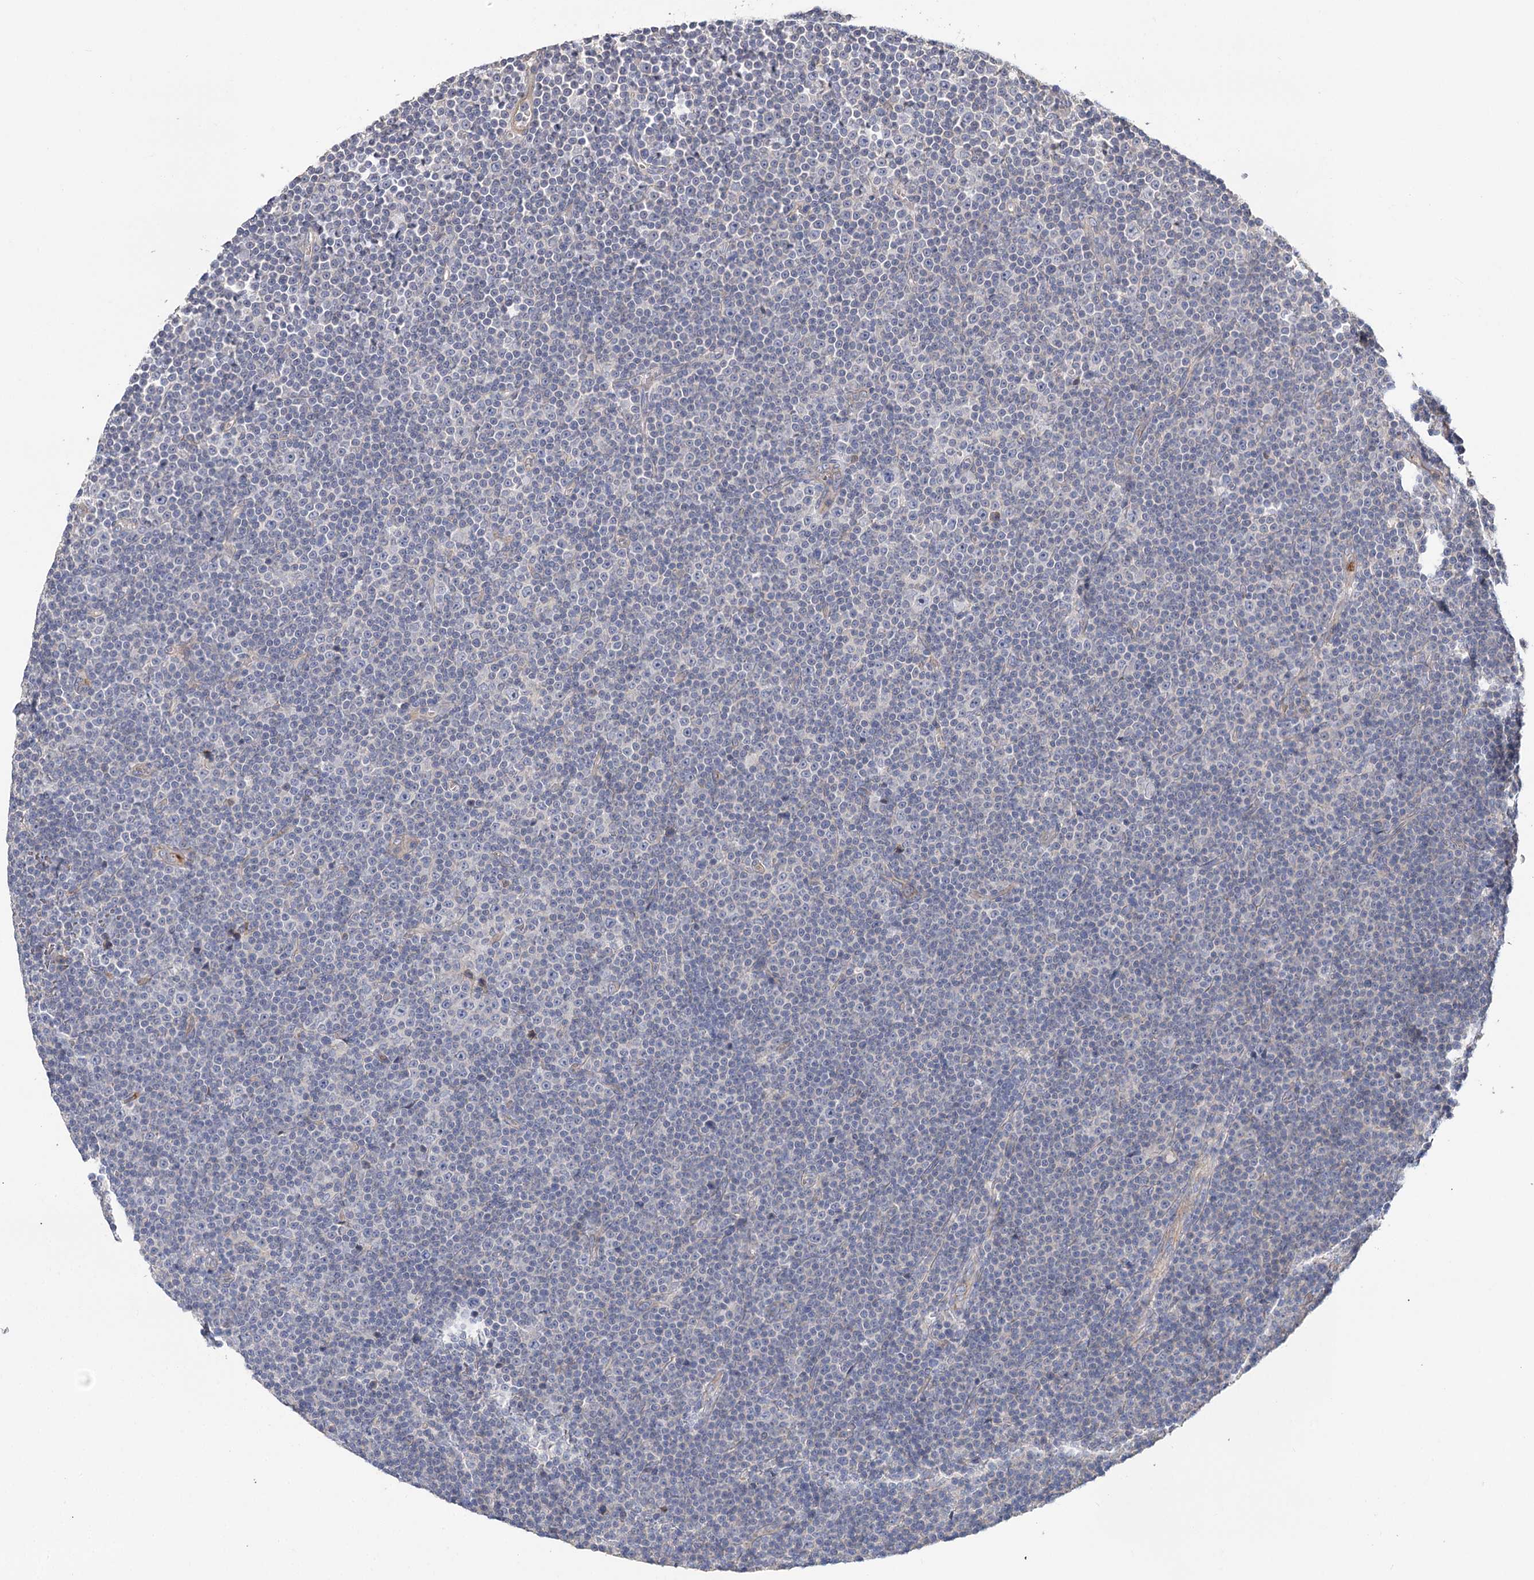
{"staining": {"intensity": "negative", "quantity": "none", "location": "none"}, "tissue": "lymphoma", "cell_type": "Tumor cells", "image_type": "cancer", "snomed": [{"axis": "morphology", "description": "Malignant lymphoma, non-Hodgkin's type, Low grade"}, {"axis": "topography", "description": "Lymph node"}], "caption": "Tumor cells are negative for protein expression in human low-grade malignant lymphoma, non-Hodgkin's type.", "gene": "EPB41L5", "patient": {"sex": "female", "age": 67}}